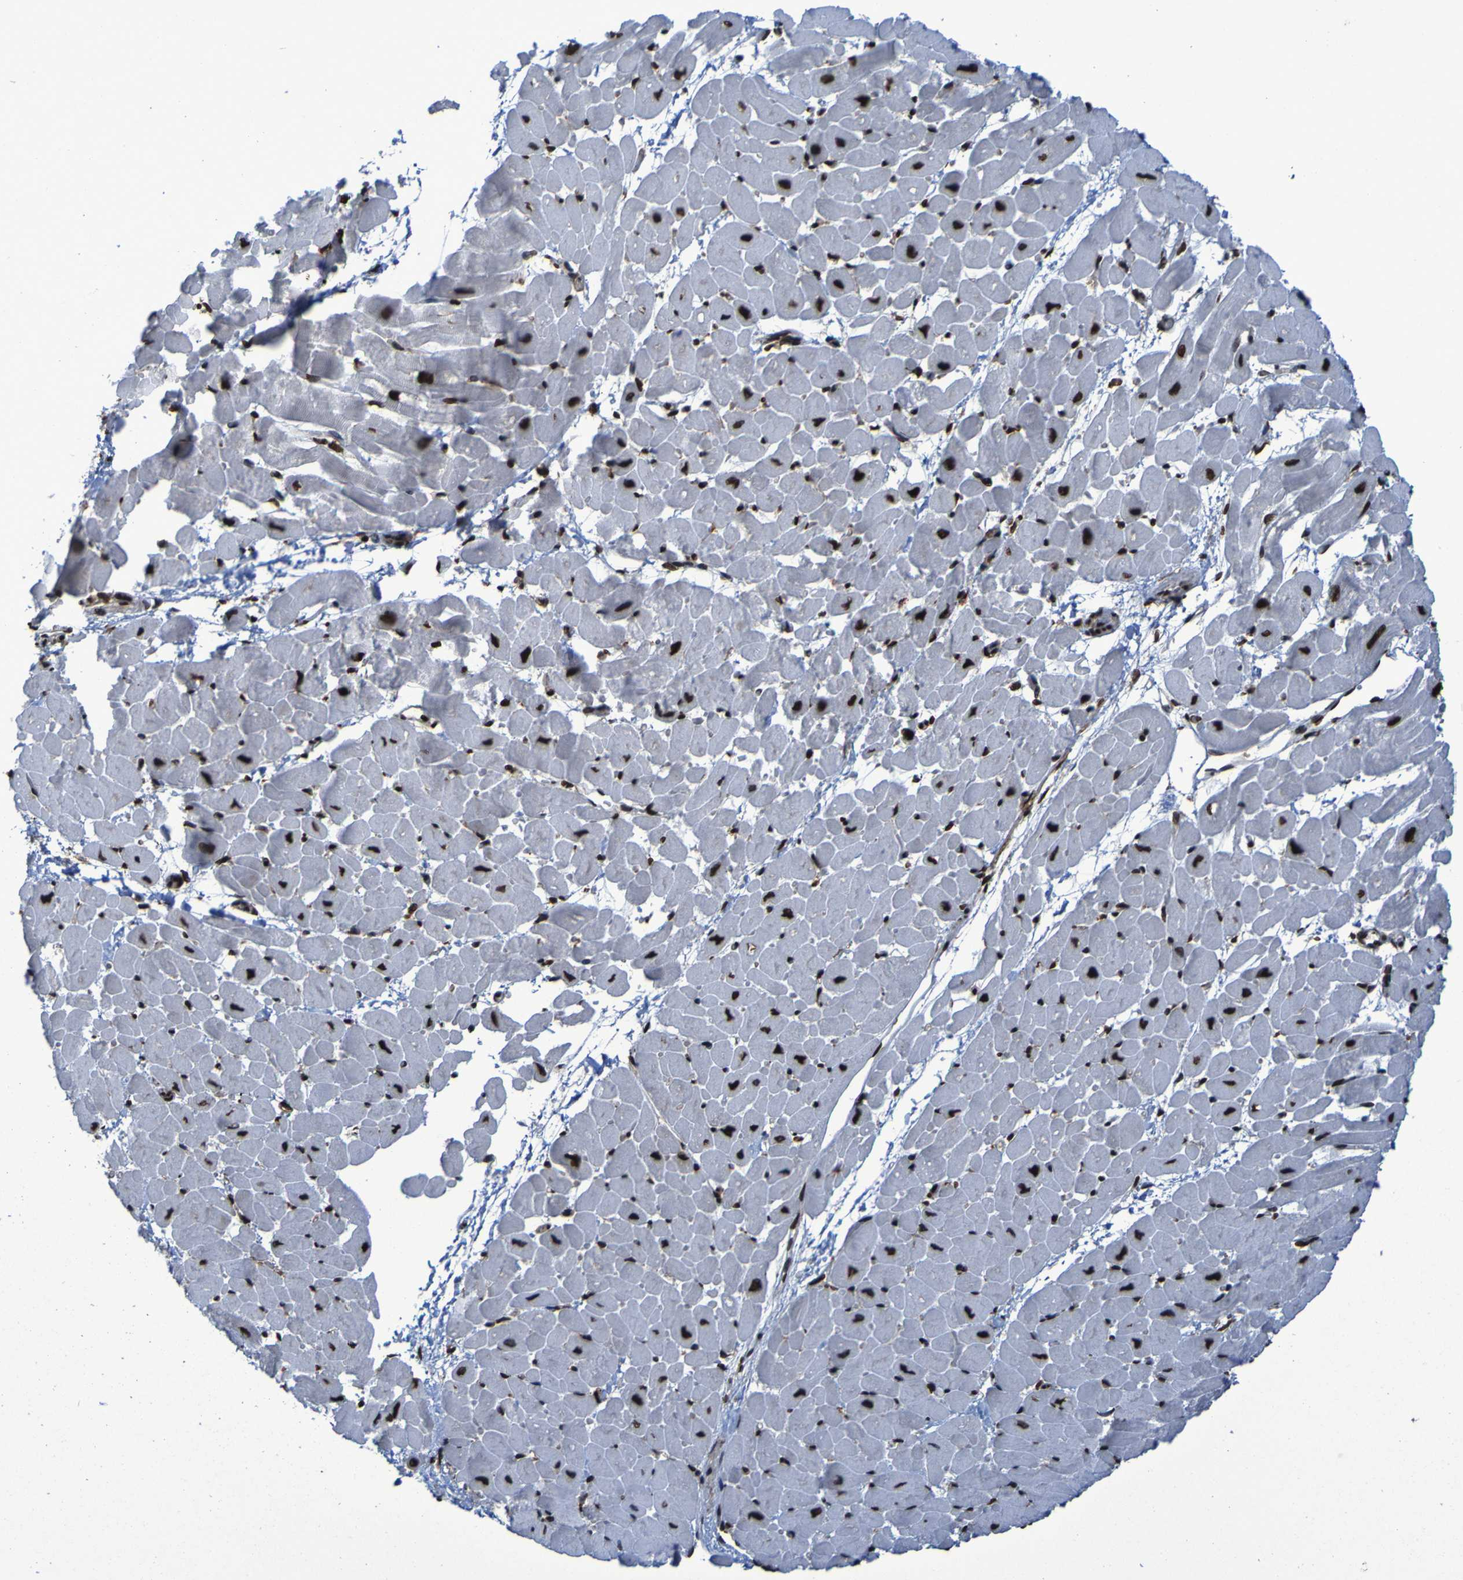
{"staining": {"intensity": "strong", "quantity": ">75%", "location": "nuclear"}, "tissue": "heart muscle", "cell_type": "Cardiomyocytes", "image_type": "normal", "snomed": [{"axis": "morphology", "description": "Normal tissue, NOS"}, {"axis": "topography", "description": "Heart"}], "caption": "Brown immunohistochemical staining in unremarkable human heart muscle displays strong nuclear expression in approximately >75% of cardiomyocytes.", "gene": "HNRNPR", "patient": {"sex": "male", "age": 45}}